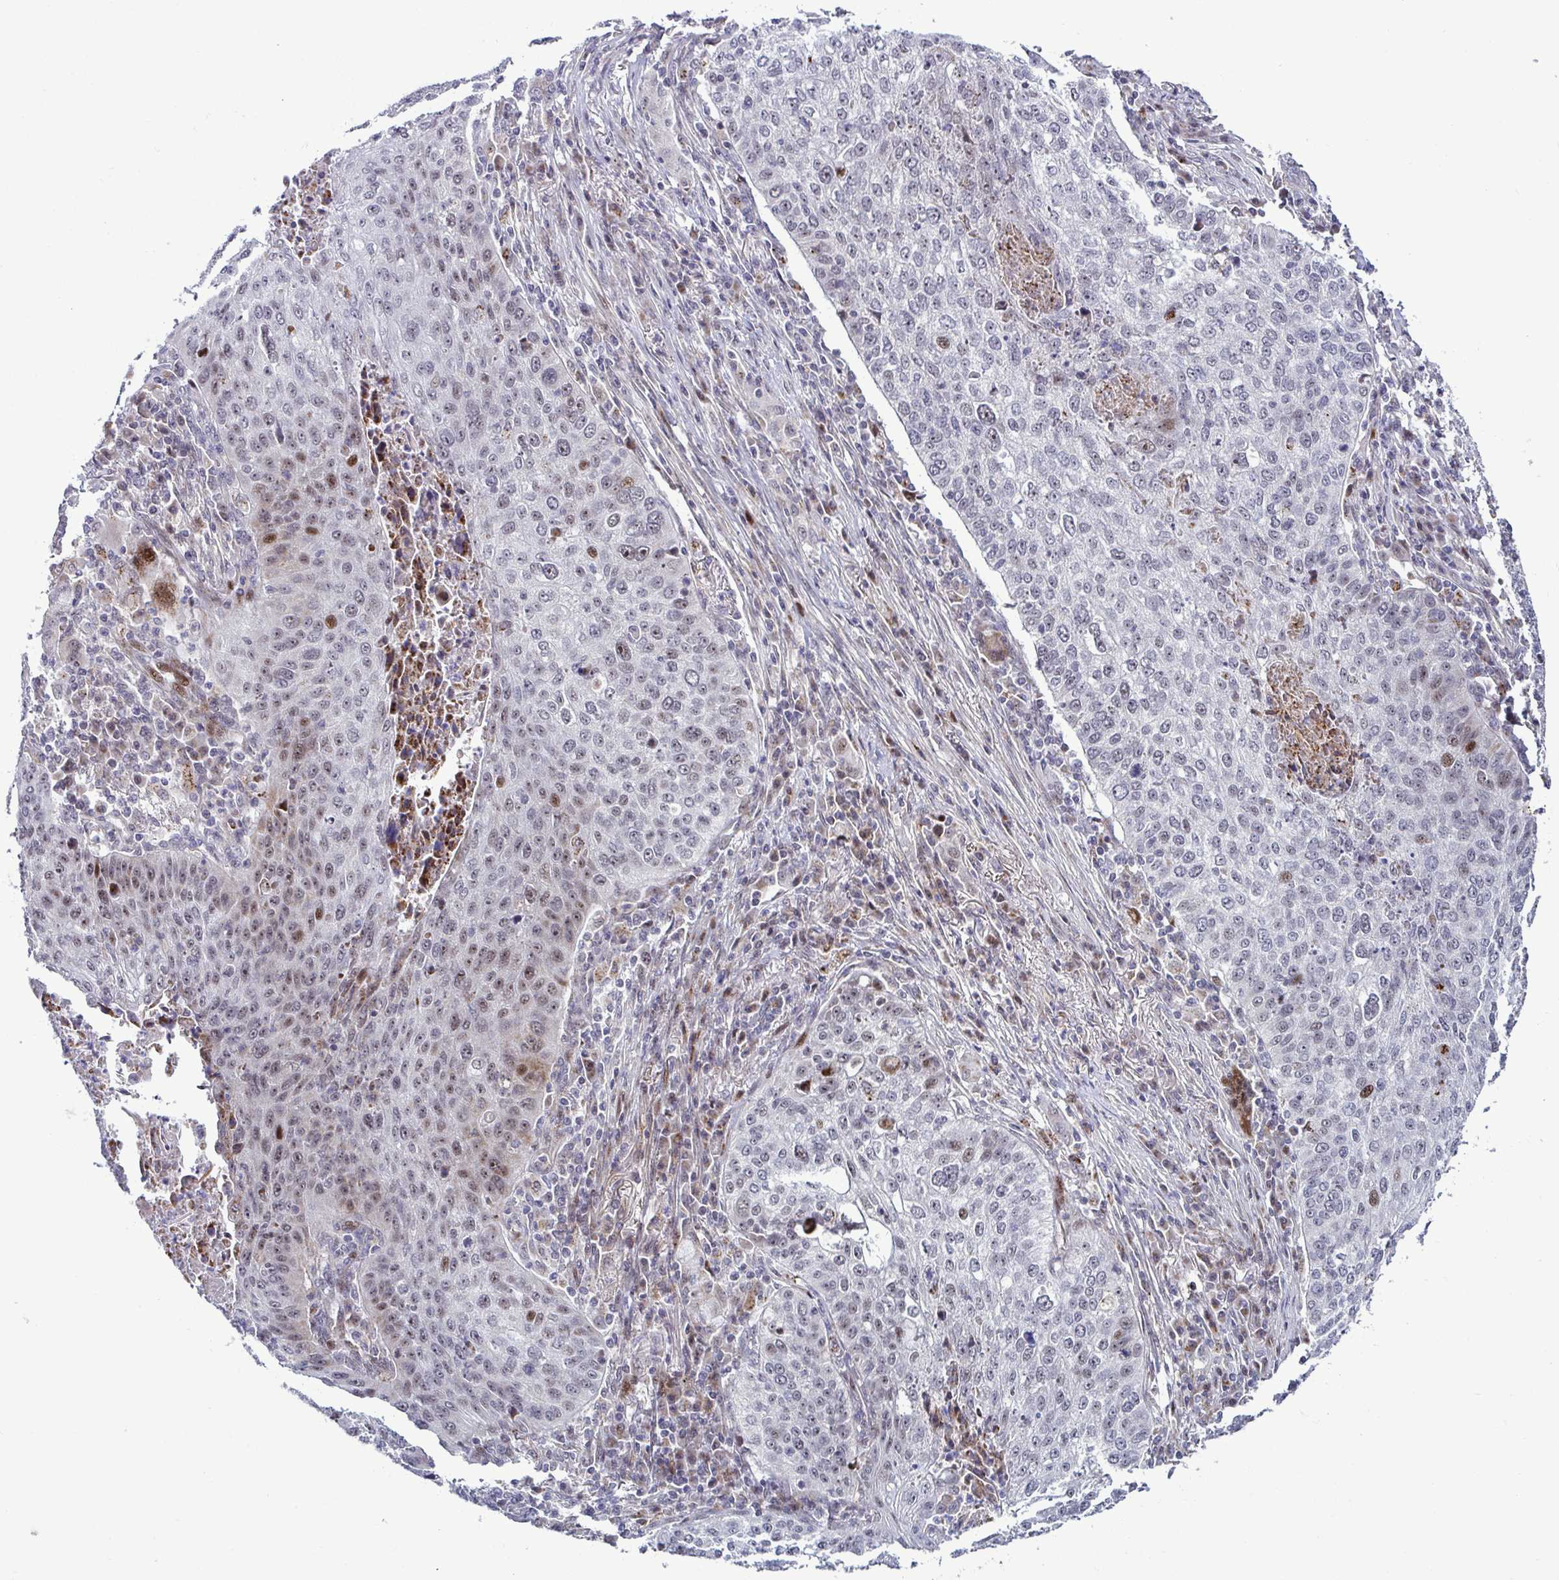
{"staining": {"intensity": "moderate", "quantity": "<25%", "location": "cytoplasmic/membranous,nuclear"}, "tissue": "lung cancer", "cell_type": "Tumor cells", "image_type": "cancer", "snomed": [{"axis": "morphology", "description": "Squamous cell carcinoma, NOS"}, {"axis": "topography", "description": "Lung"}], "caption": "This is a micrograph of IHC staining of squamous cell carcinoma (lung), which shows moderate expression in the cytoplasmic/membranous and nuclear of tumor cells.", "gene": "DZIP1", "patient": {"sex": "male", "age": 63}}